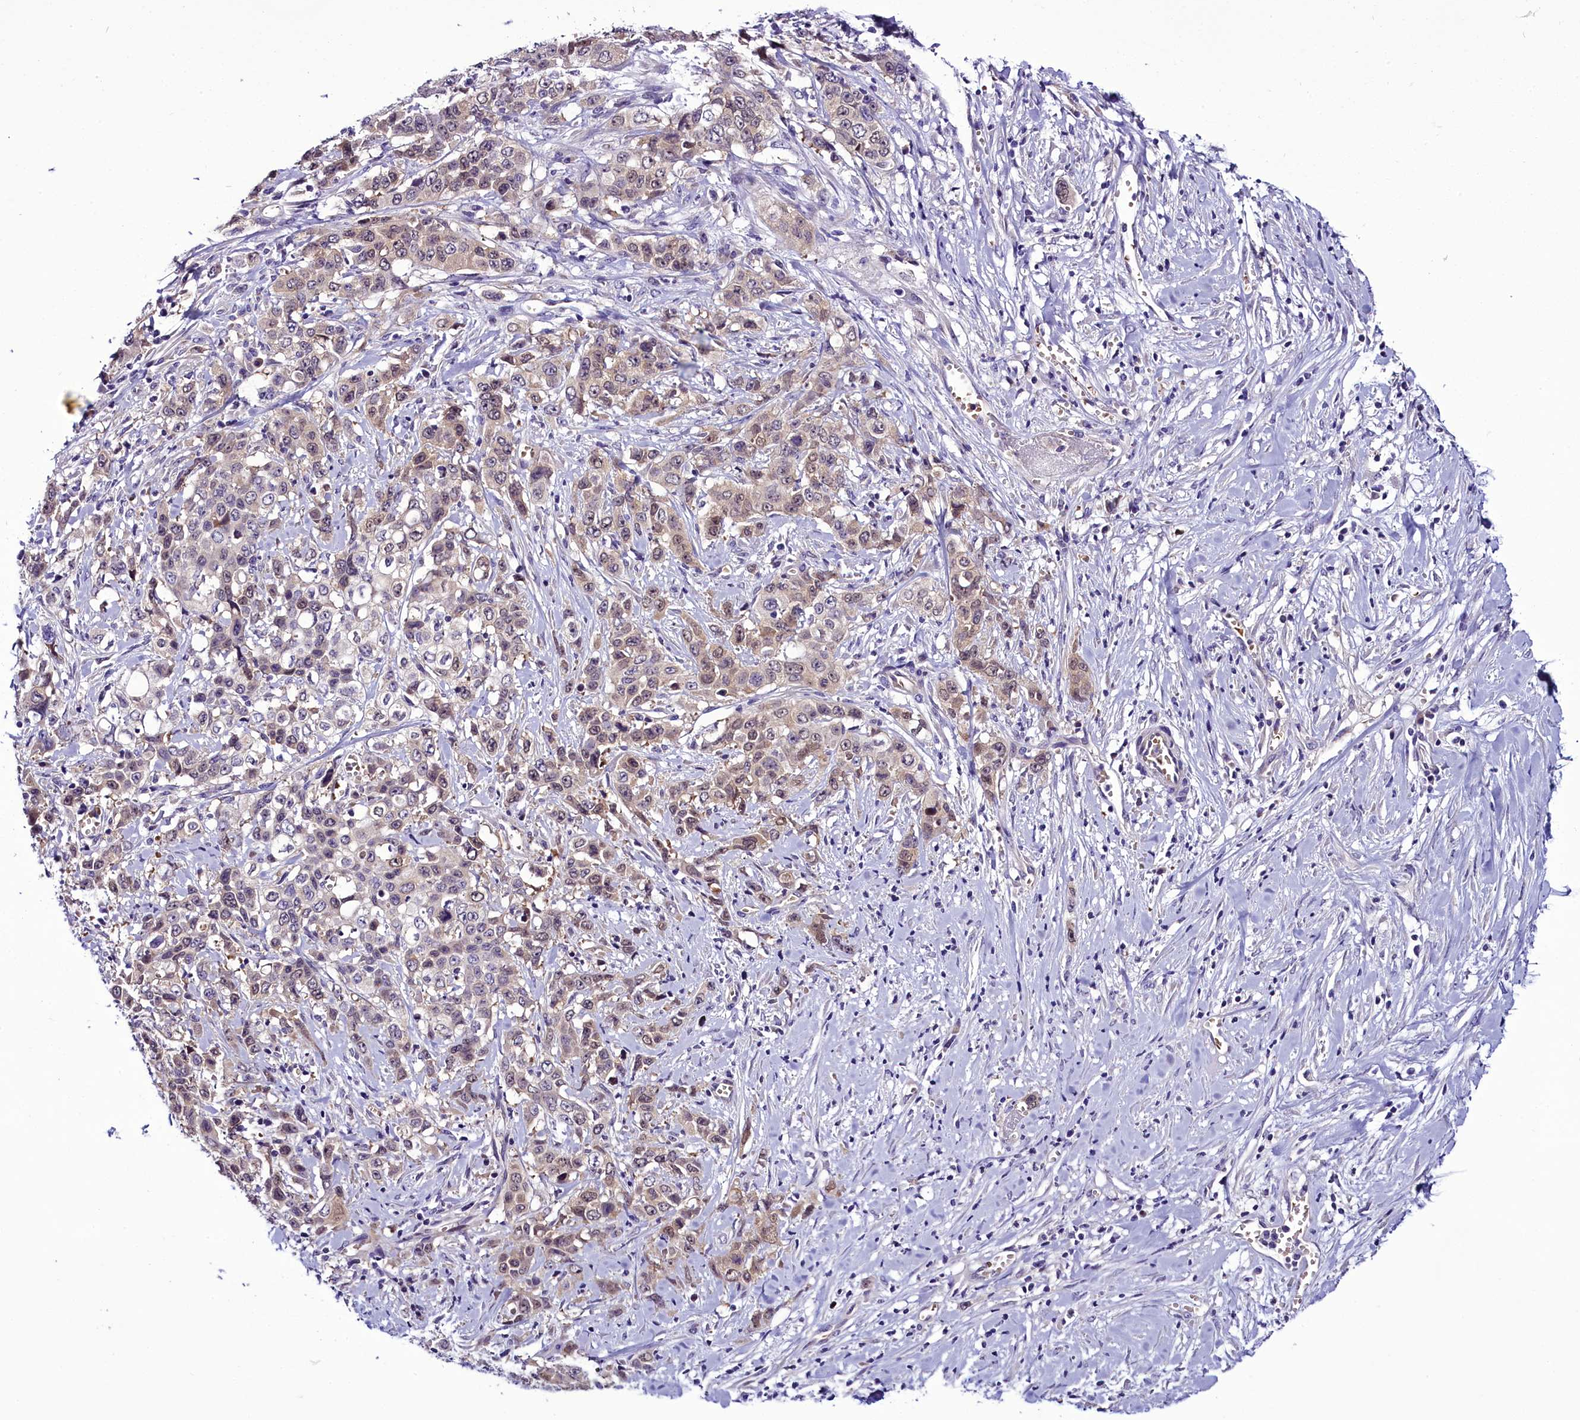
{"staining": {"intensity": "weak", "quantity": "25%-75%", "location": "cytoplasmic/membranous"}, "tissue": "stomach cancer", "cell_type": "Tumor cells", "image_type": "cancer", "snomed": [{"axis": "morphology", "description": "Adenocarcinoma, NOS"}, {"axis": "topography", "description": "Stomach, upper"}], "caption": "This photomicrograph exhibits immunohistochemistry staining of human stomach cancer (adenocarcinoma), with low weak cytoplasmic/membranous staining in approximately 25%-75% of tumor cells.", "gene": "C9orf40", "patient": {"sex": "male", "age": 62}}